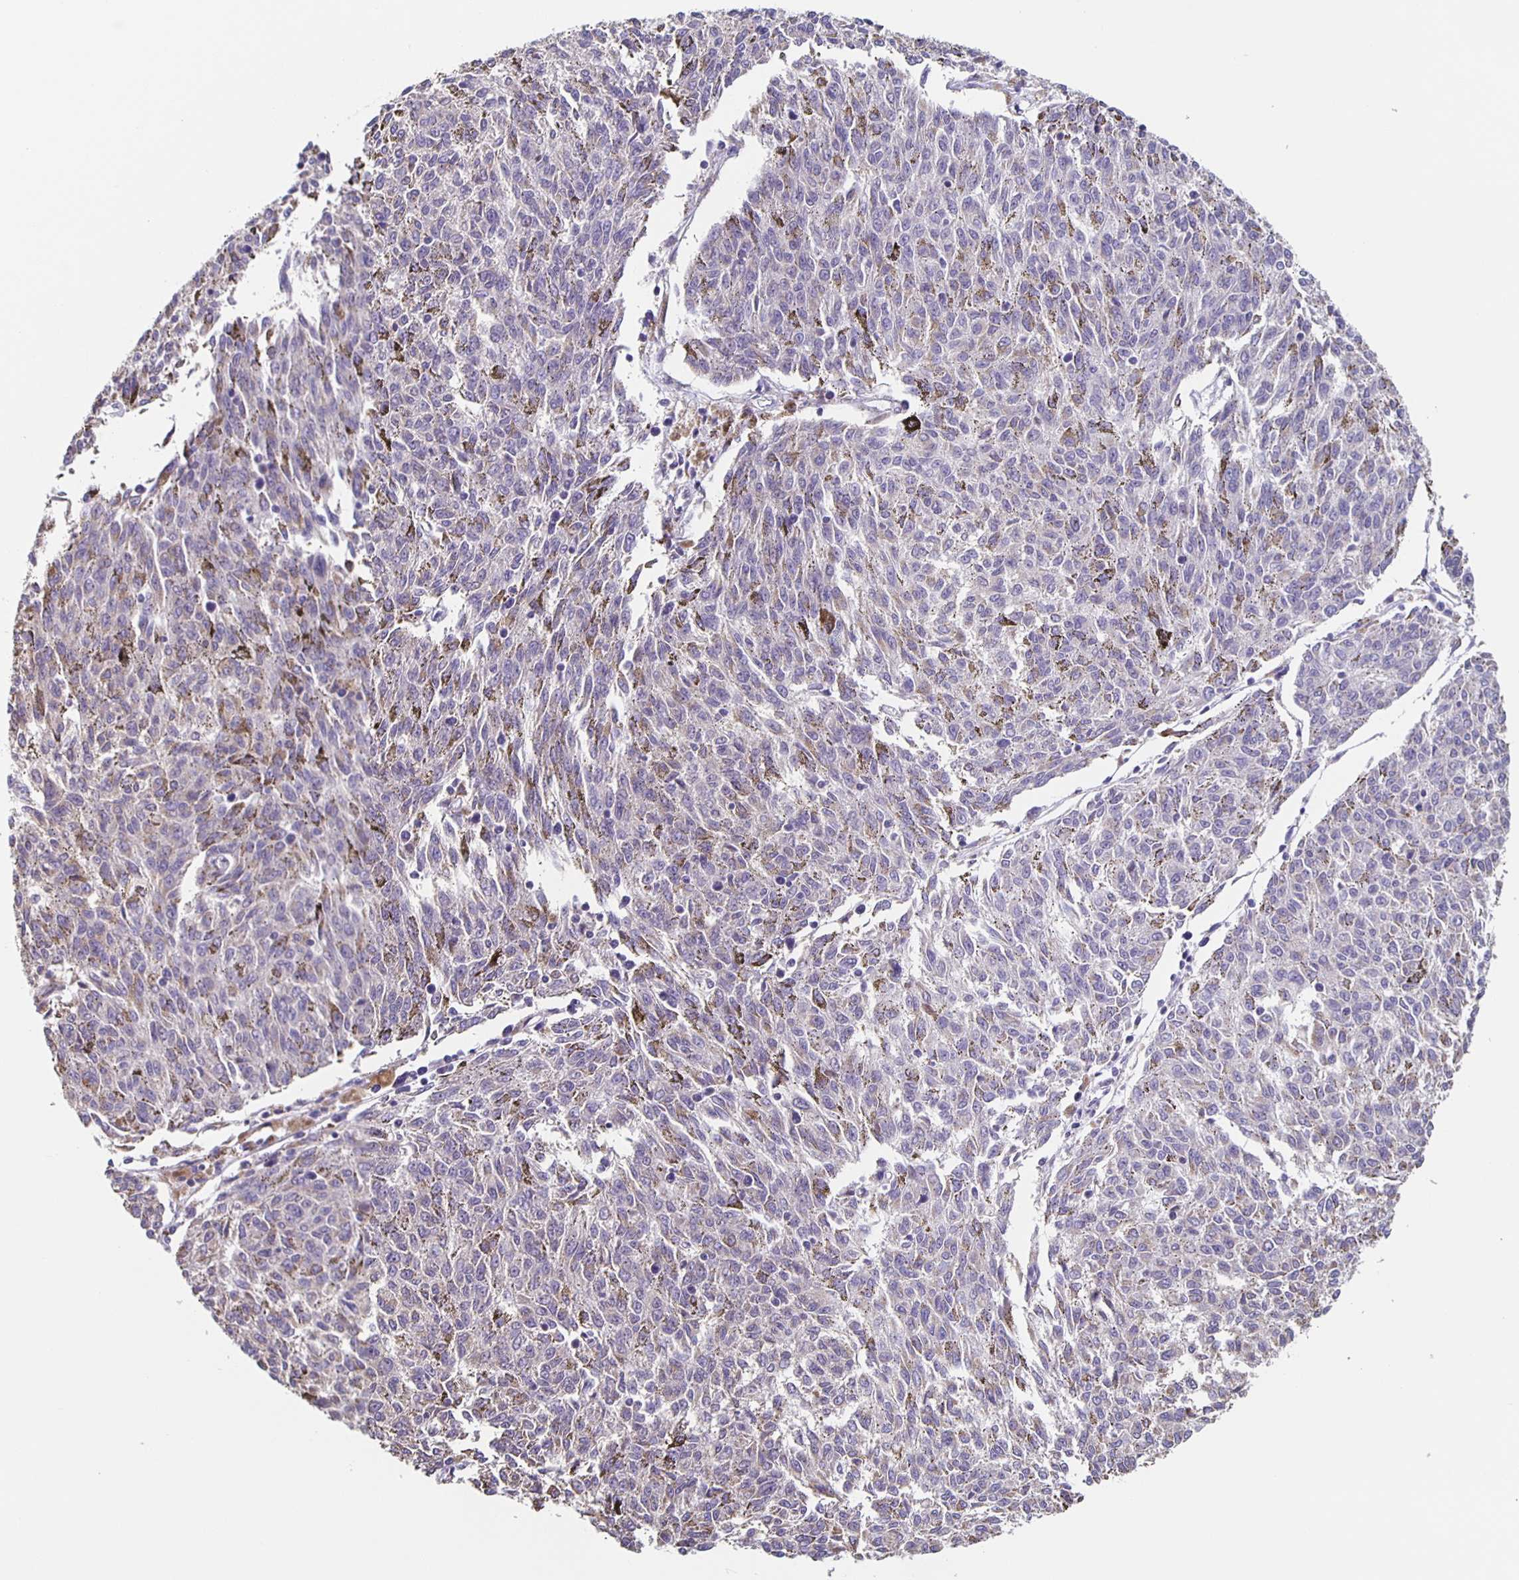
{"staining": {"intensity": "negative", "quantity": "none", "location": "none"}, "tissue": "melanoma", "cell_type": "Tumor cells", "image_type": "cancer", "snomed": [{"axis": "morphology", "description": "Malignant melanoma, NOS"}, {"axis": "topography", "description": "Skin"}], "caption": "An immunohistochemistry image of melanoma is shown. There is no staining in tumor cells of melanoma.", "gene": "TPPP", "patient": {"sex": "female", "age": 72}}